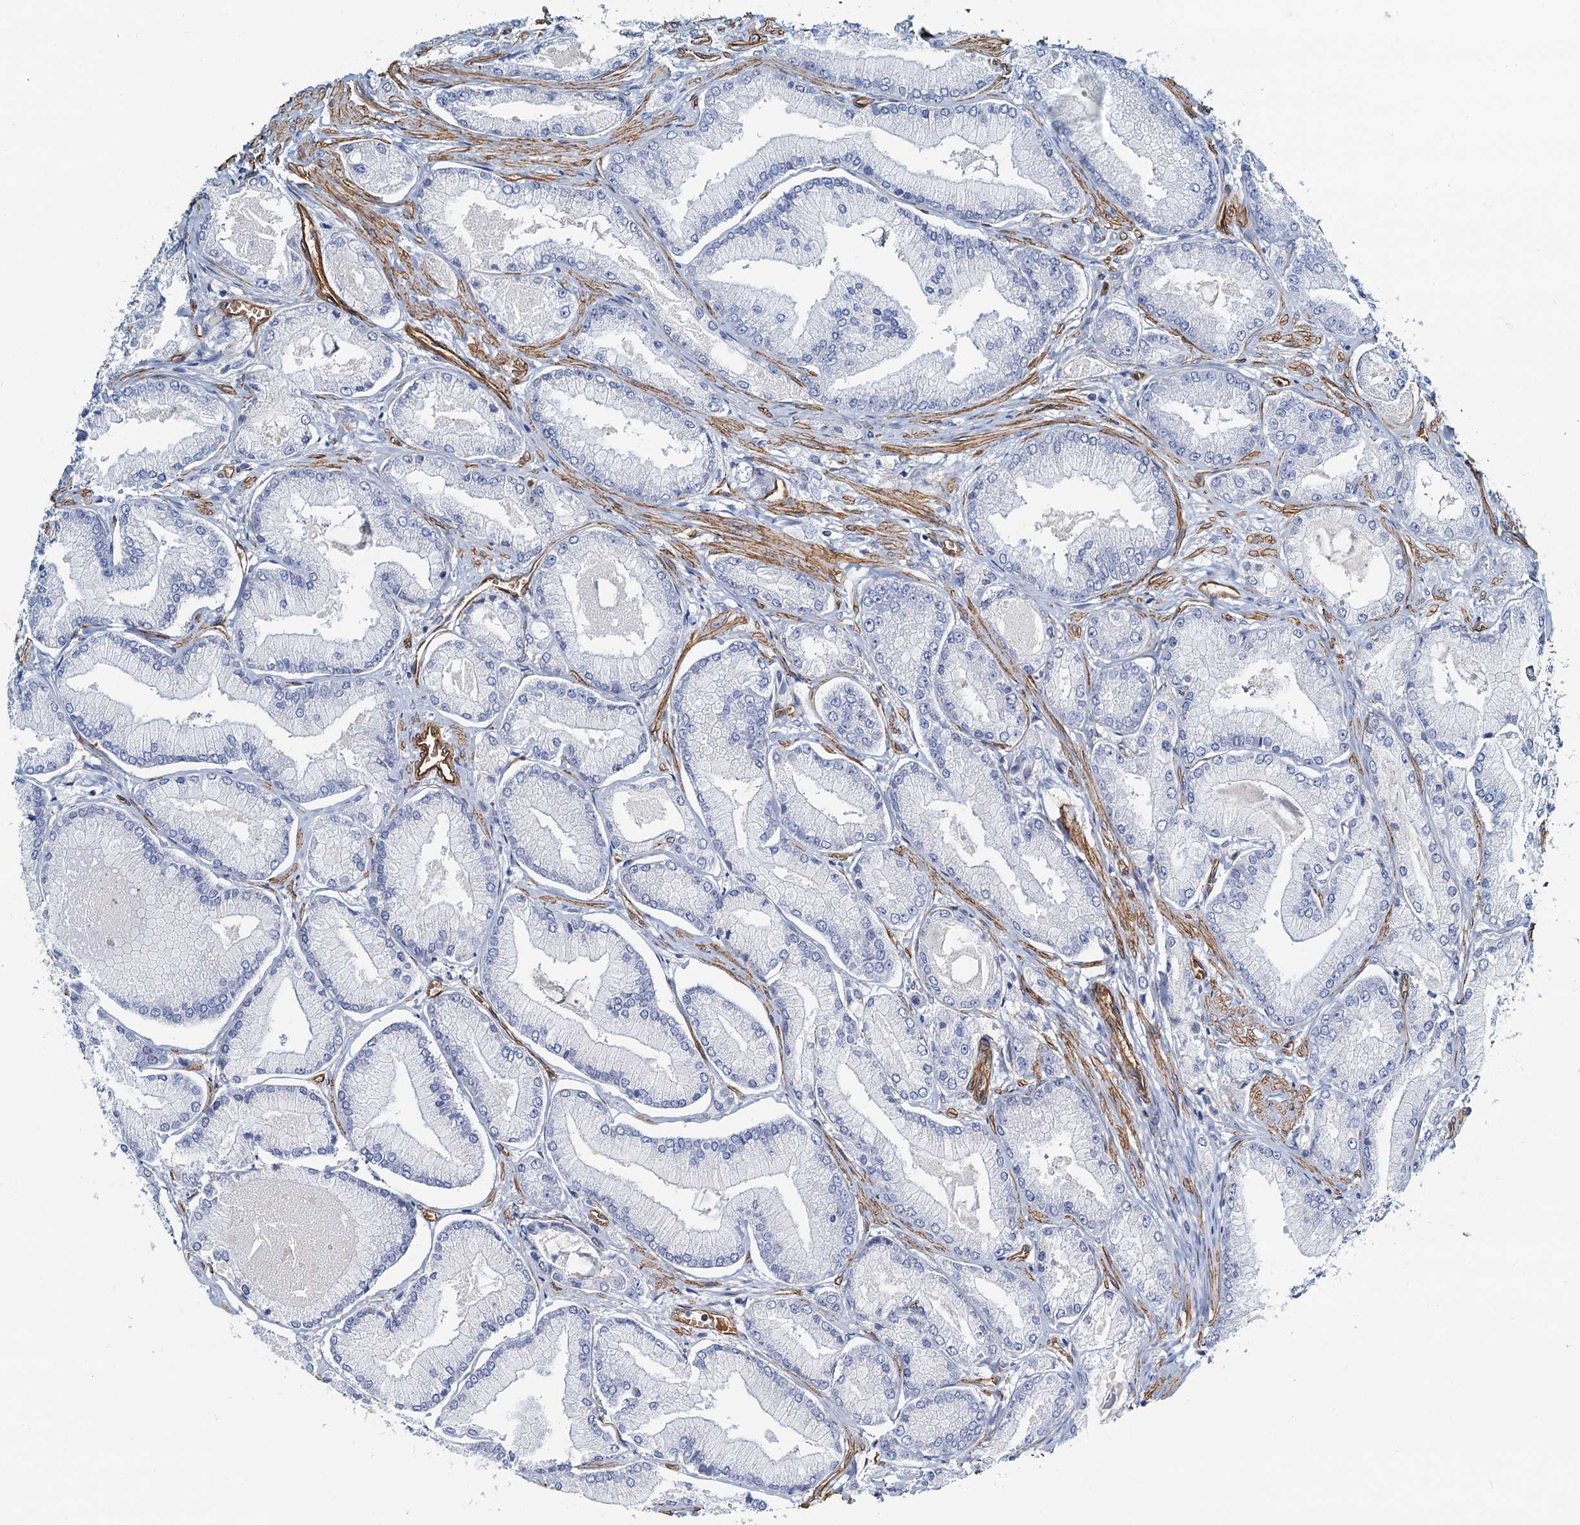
{"staining": {"intensity": "negative", "quantity": "none", "location": "none"}, "tissue": "prostate cancer", "cell_type": "Tumor cells", "image_type": "cancer", "snomed": [{"axis": "morphology", "description": "Adenocarcinoma, Low grade"}, {"axis": "topography", "description": "Prostate"}], "caption": "The immunohistochemistry (IHC) micrograph has no significant expression in tumor cells of prostate cancer (adenocarcinoma (low-grade)) tissue.", "gene": "DGKG", "patient": {"sex": "male", "age": 74}}